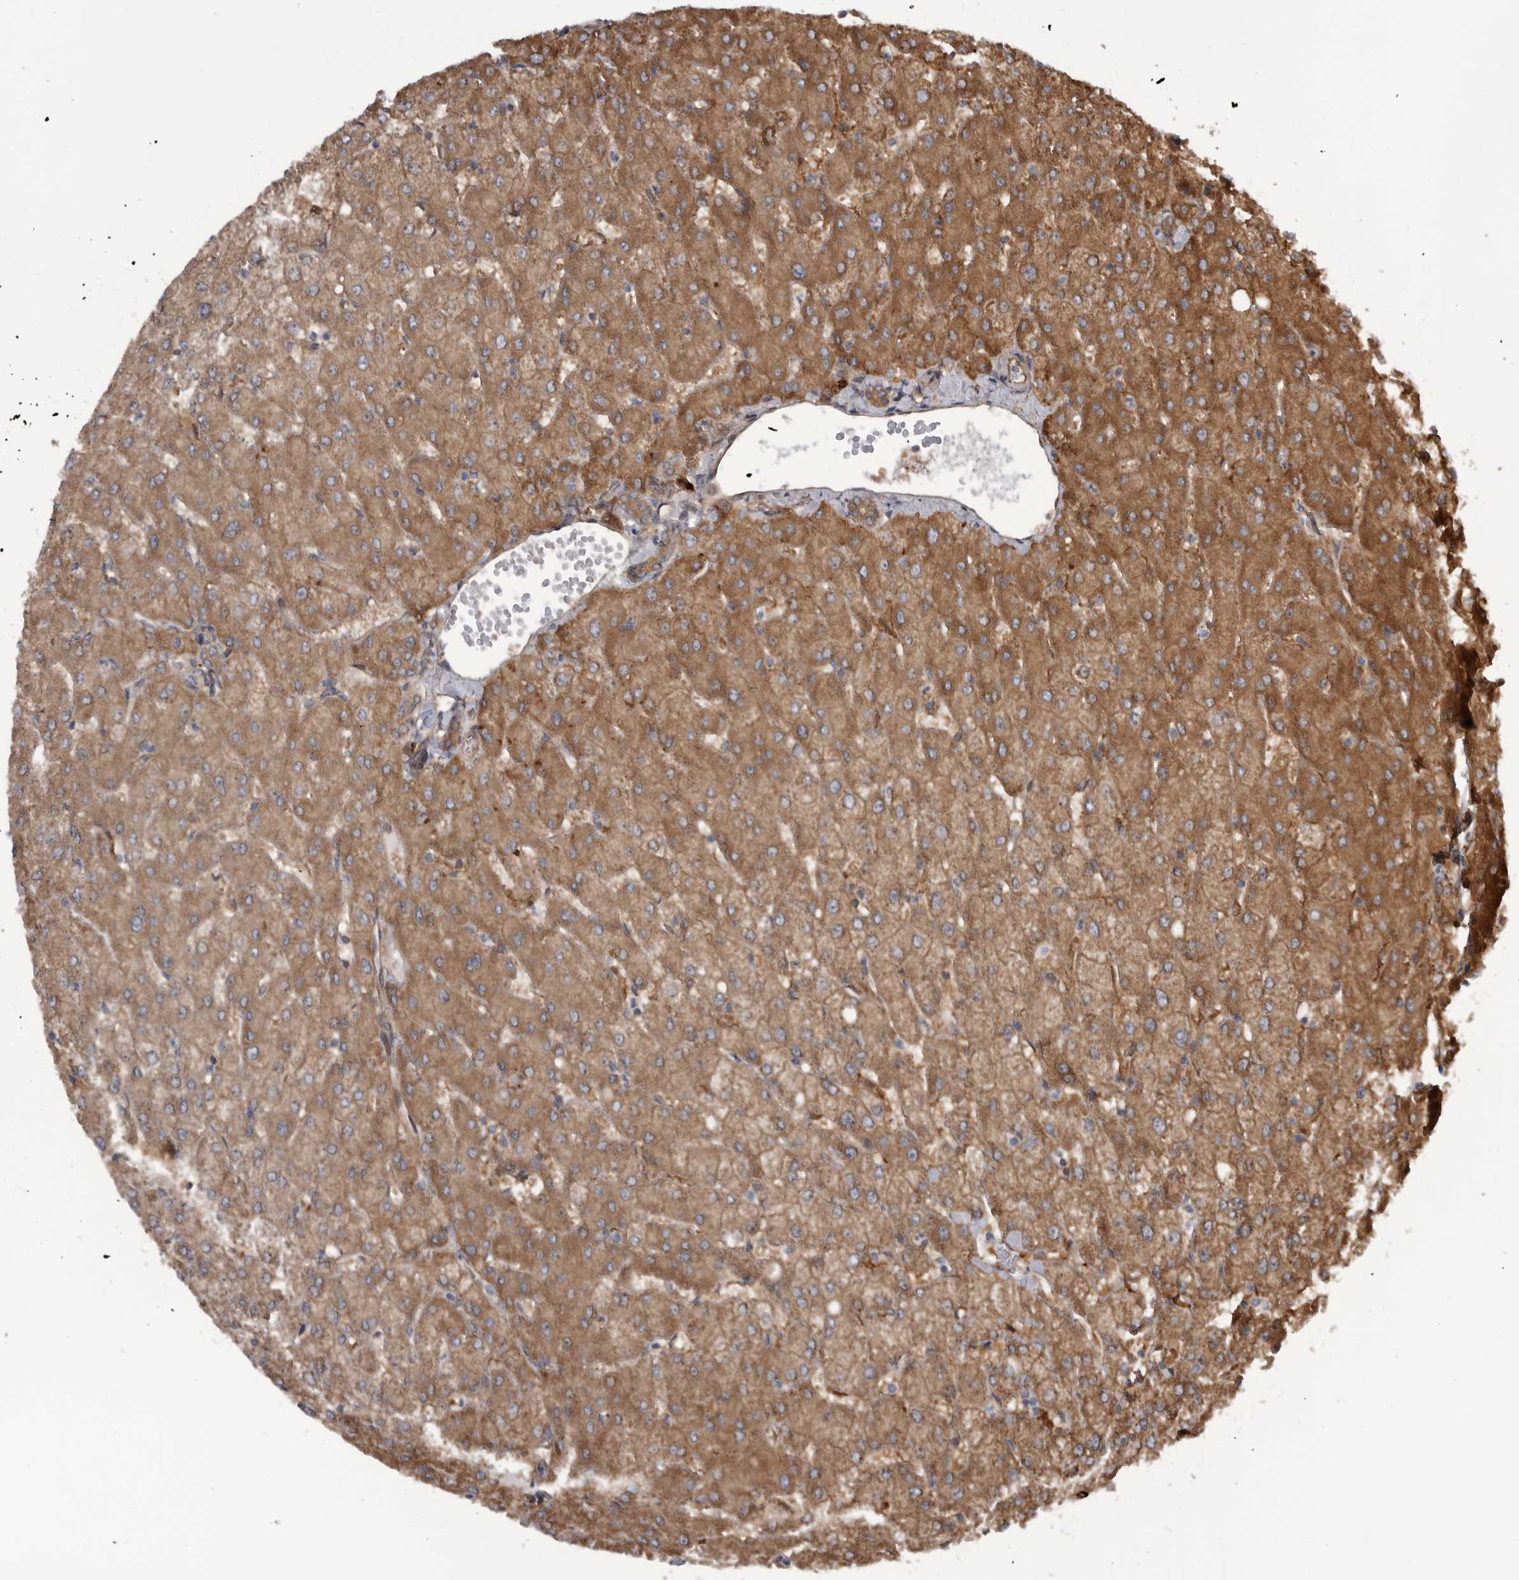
{"staining": {"intensity": "moderate", "quantity": ">75%", "location": "cytoplasmic/membranous"}, "tissue": "liver", "cell_type": "Cholangiocytes", "image_type": "normal", "snomed": [{"axis": "morphology", "description": "Normal tissue, NOS"}, {"axis": "topography", "description": "Liver"}], "caption": "Liver was stained to show a protein in brown. There is medium levels of moderate cytoplasmic/membranous positivity in about >75% of cholangiocytes.", "gene": "RAB3GAP2", "patient": {"sex": "female", "age": 54}}